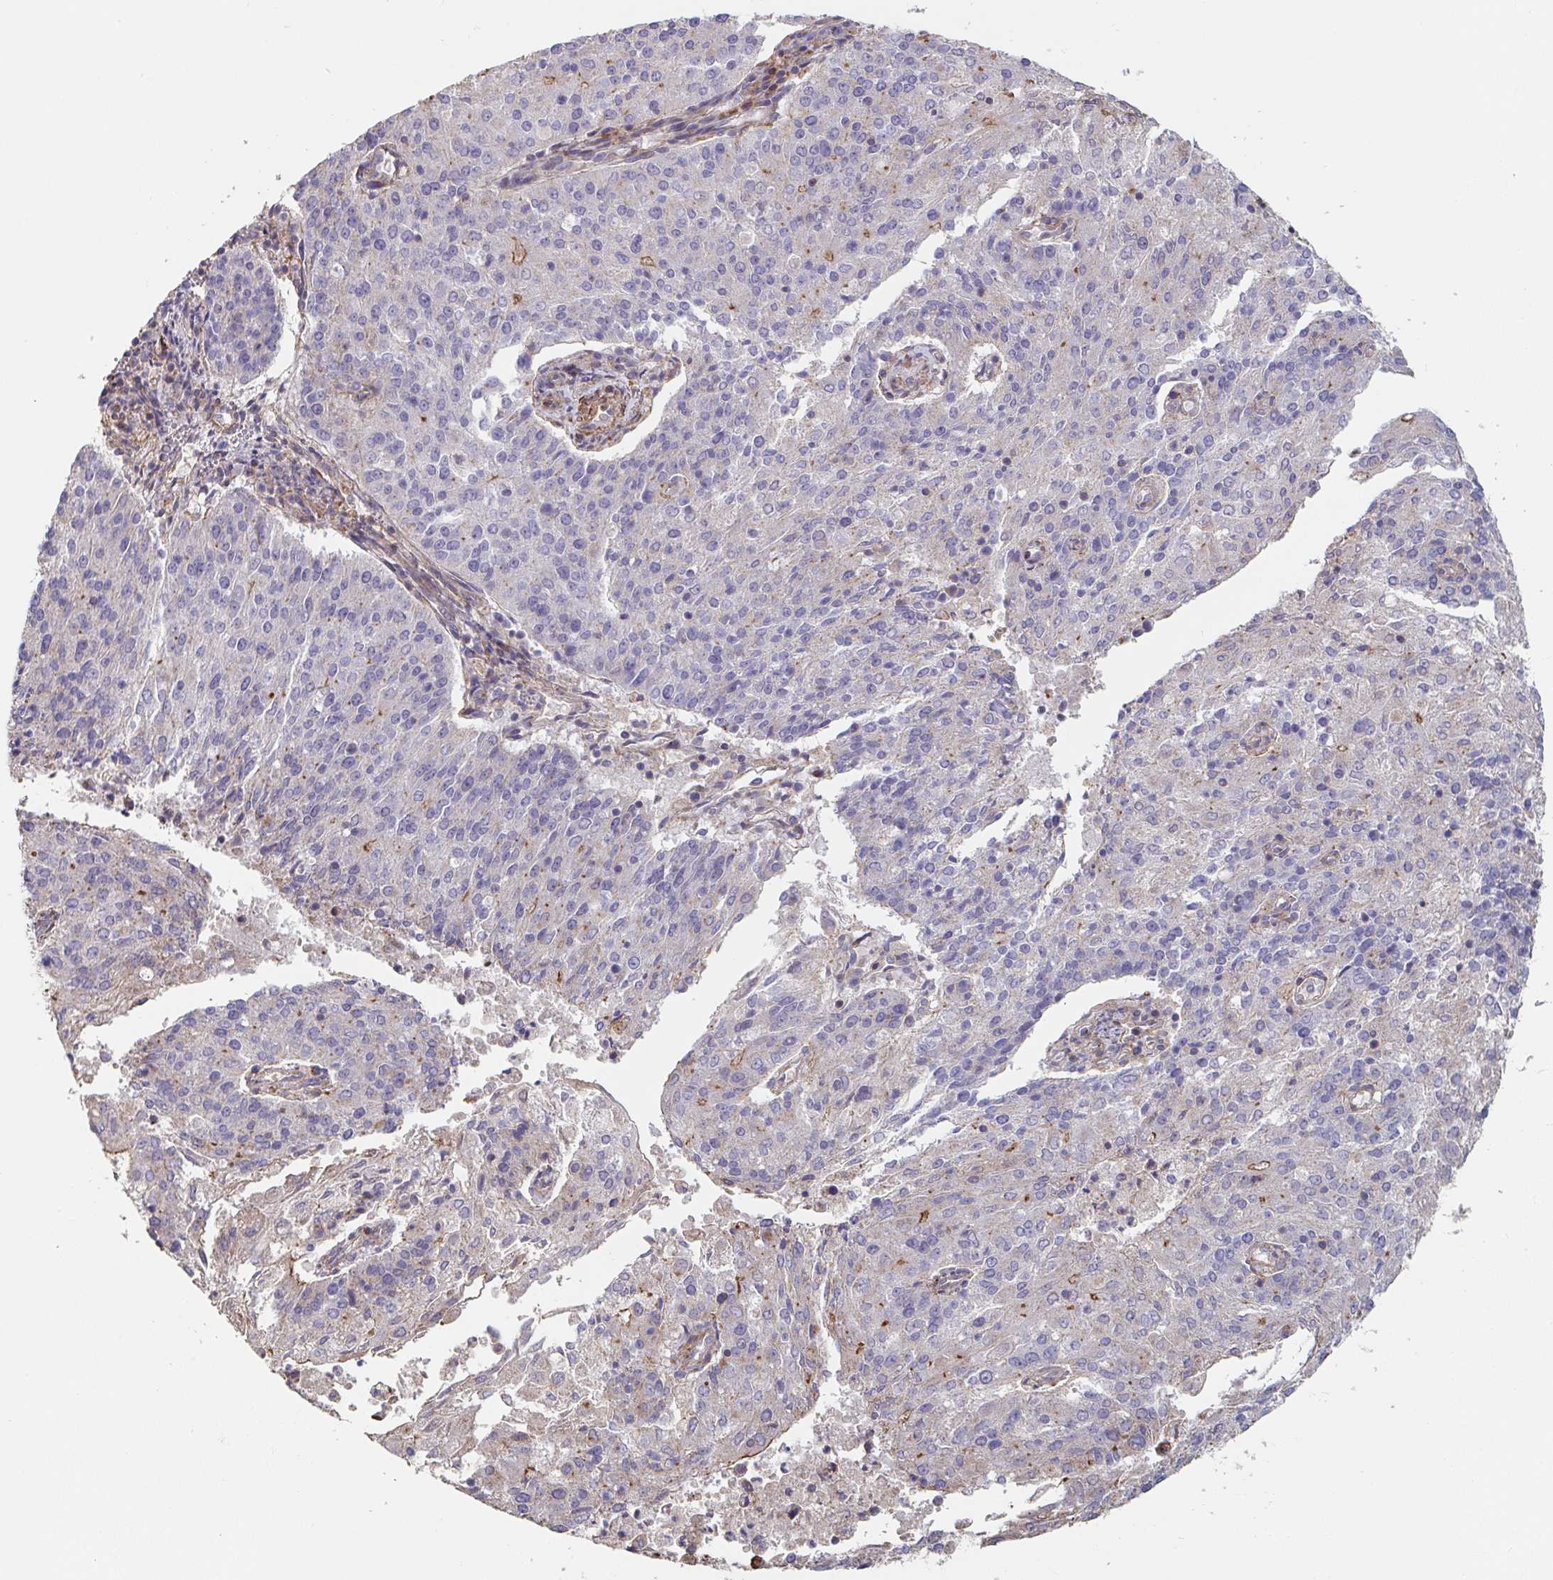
{"staining": {"intensity": "moderate", "quantity": "<25%", "location": "cytoplasmic/membranous"}, "tissue": "endometrial cancer", "cell_type": "Tumor cells", "image_type": "cancer", "snomed": [{"axis": "morphology", "description": "Adenocarcinoma, NOS"}, {"axis": "topography", "description": "Endometrium"}], "caption": "IHC of adenocarcinoma (endometrial) exhibits low levels of moderate cytoplasmic/membranous staining in about <25% of tumor cells. The staining is performed using DAB brown chromogen to label protein expression. The nuclei are counter-stained blue using hematoxylin.", "gene": "FZD2", "patient": {"sex": "female", "age": 82}}